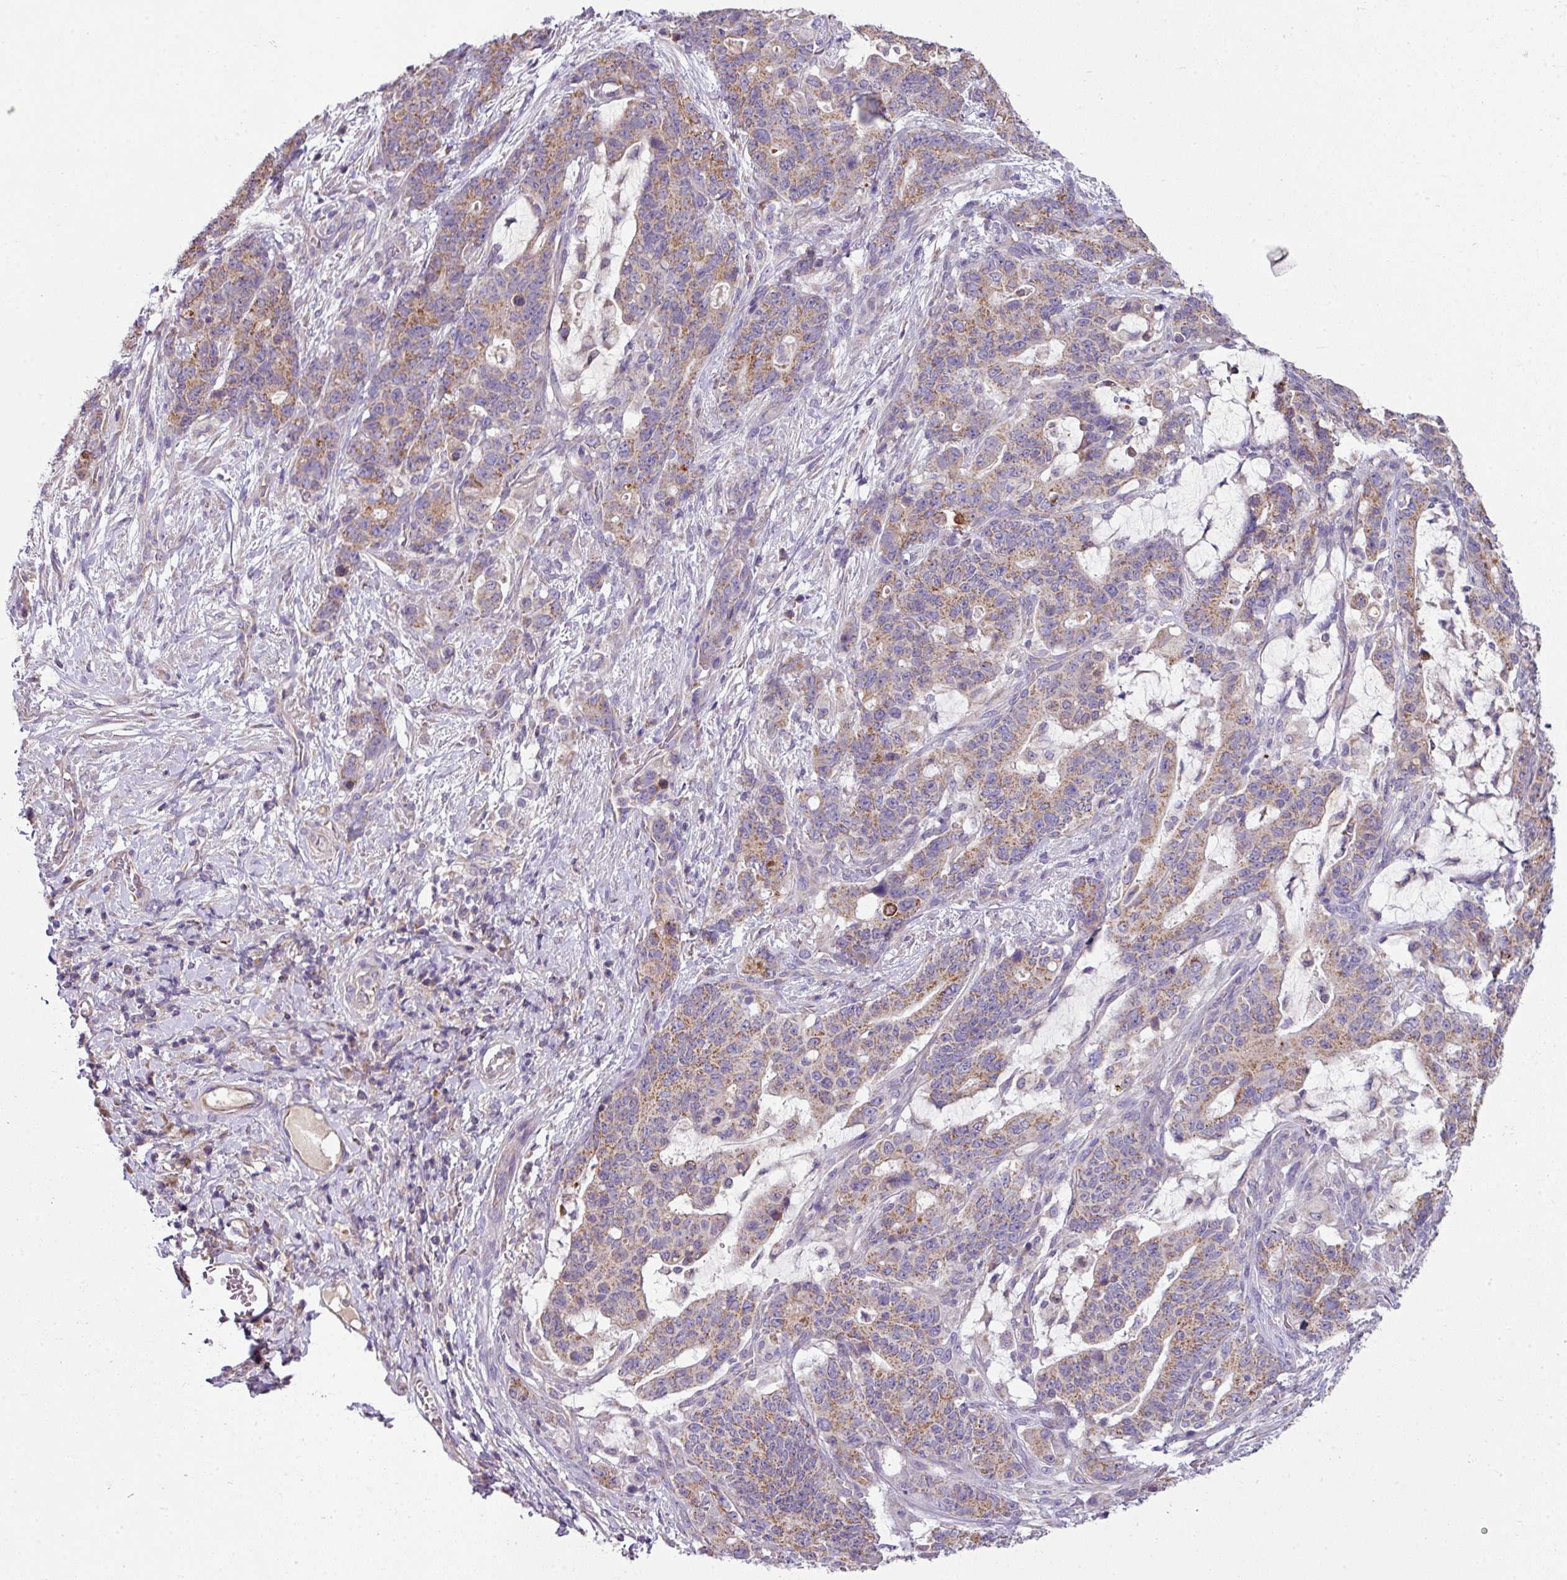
{"staining": {"intensity": "moderate", "quantity": ">75%", "location": "cytoplasmic/membranous"}, "tissue": "stomach cancer", "cell_type": "Tumor cells", "image_type": "cancer", "snomed": [{"axis": "morphology", "description": "Normal tissue, NOS"}, {"axis": "morphology", "description": "Adenocarcinoma, NOS"}, {"axis": "topography", "description": "Stomach"}], "caption": "Immunohistochemical staining of adenocarcinoma (stomach) demonstrates medium levels of moderate cytoplasmic/membranous positivity in about >75% of tumor cells.", "gene": "LRRC9", "patient": {"sex": "female", "age": 64}}